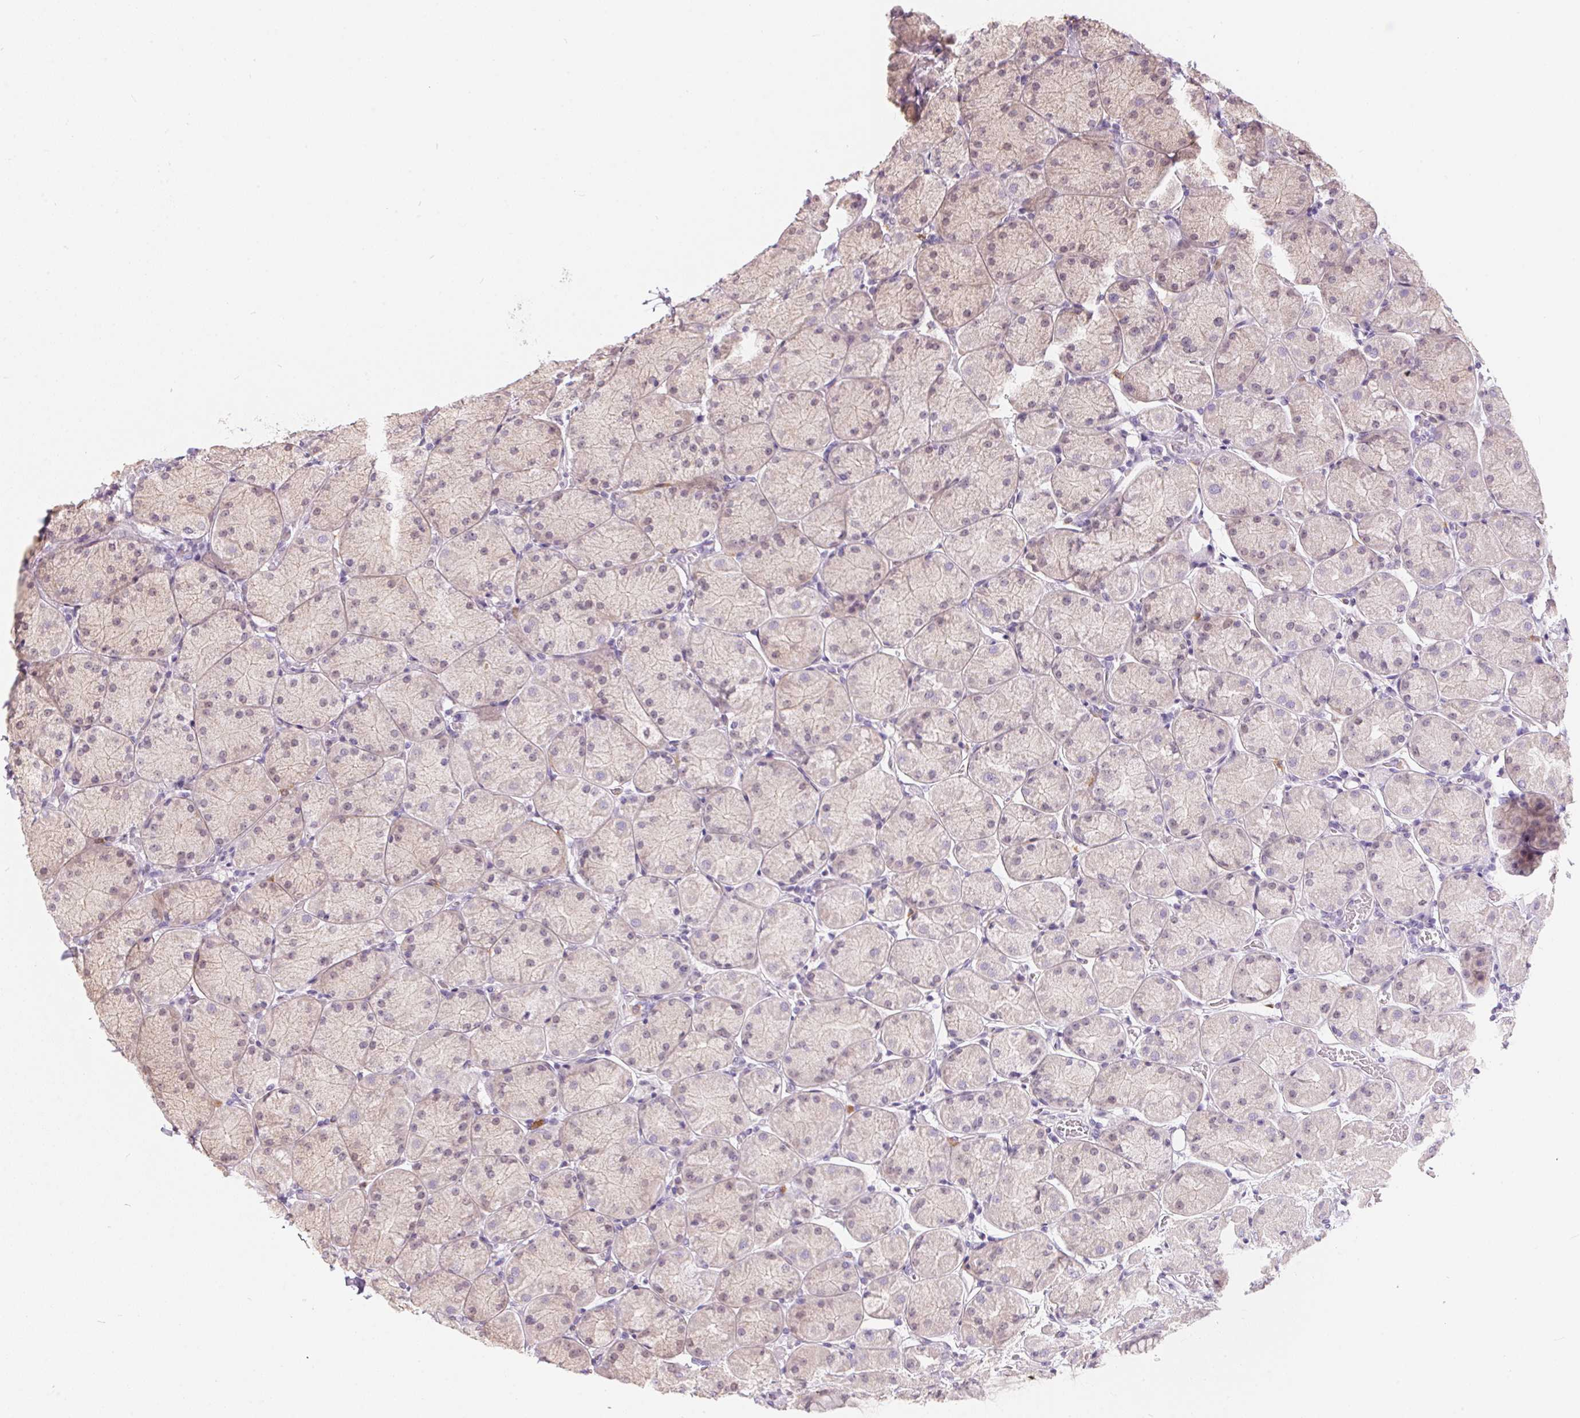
{"staining": {"intensity": "negative", "quantity": "none", "location": "none"}, "tissue": "stomach", "cell_type": "Glandular cells", "image_type": "normal", "snomed": [{"axis": "morphology", "description": "Normal tissue, NOS"}, {"axis": "topography", "description": "Stomach, upper"}], "caption": "Human stomach stained for a protein using immunohistochemistry (IHC) exhibits no positivity in glandular cells.", "gene": "SERPINB1", "patient": {"sex": "female", "age": 56}}